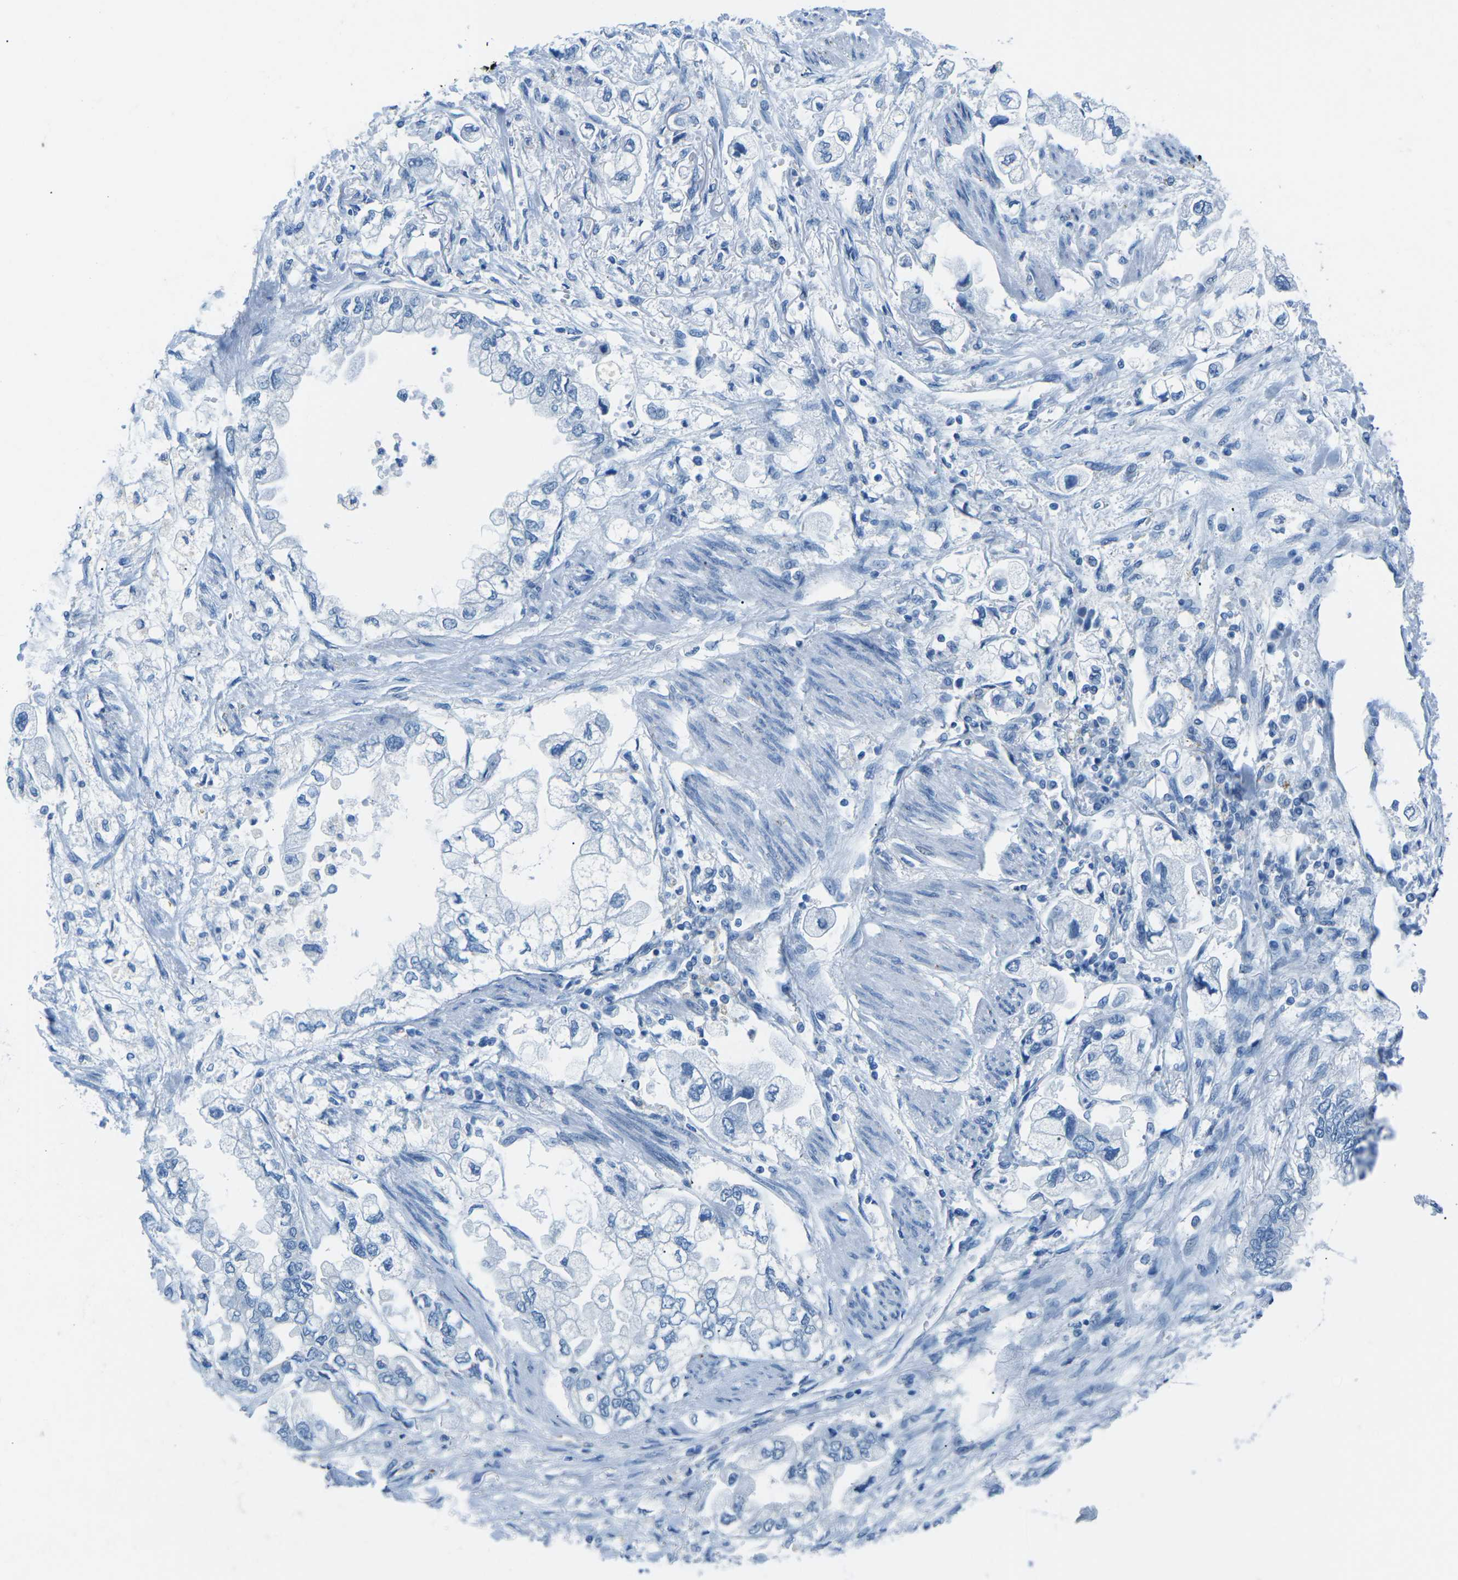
{"staining": {"intensity": "negative", "quantity": "none", "location": "none"}, "tissue": "stomach cancer", "cell_type": "Tumor cells", "image_type": "cancer", "snomed": [{"axis": "morphology", "description": "Normal tissue, NOS"}, {"axis": "morphology", "description": "Adenocarcinoma, NOS"}, {"axis": "topography", "description": "Stomach"}], "caption": "There is no significant expression in tumor cells of adenocarcinoma (stomach).", "gene": "MYH8", "patient": {"sex": "male", "age": 62}}